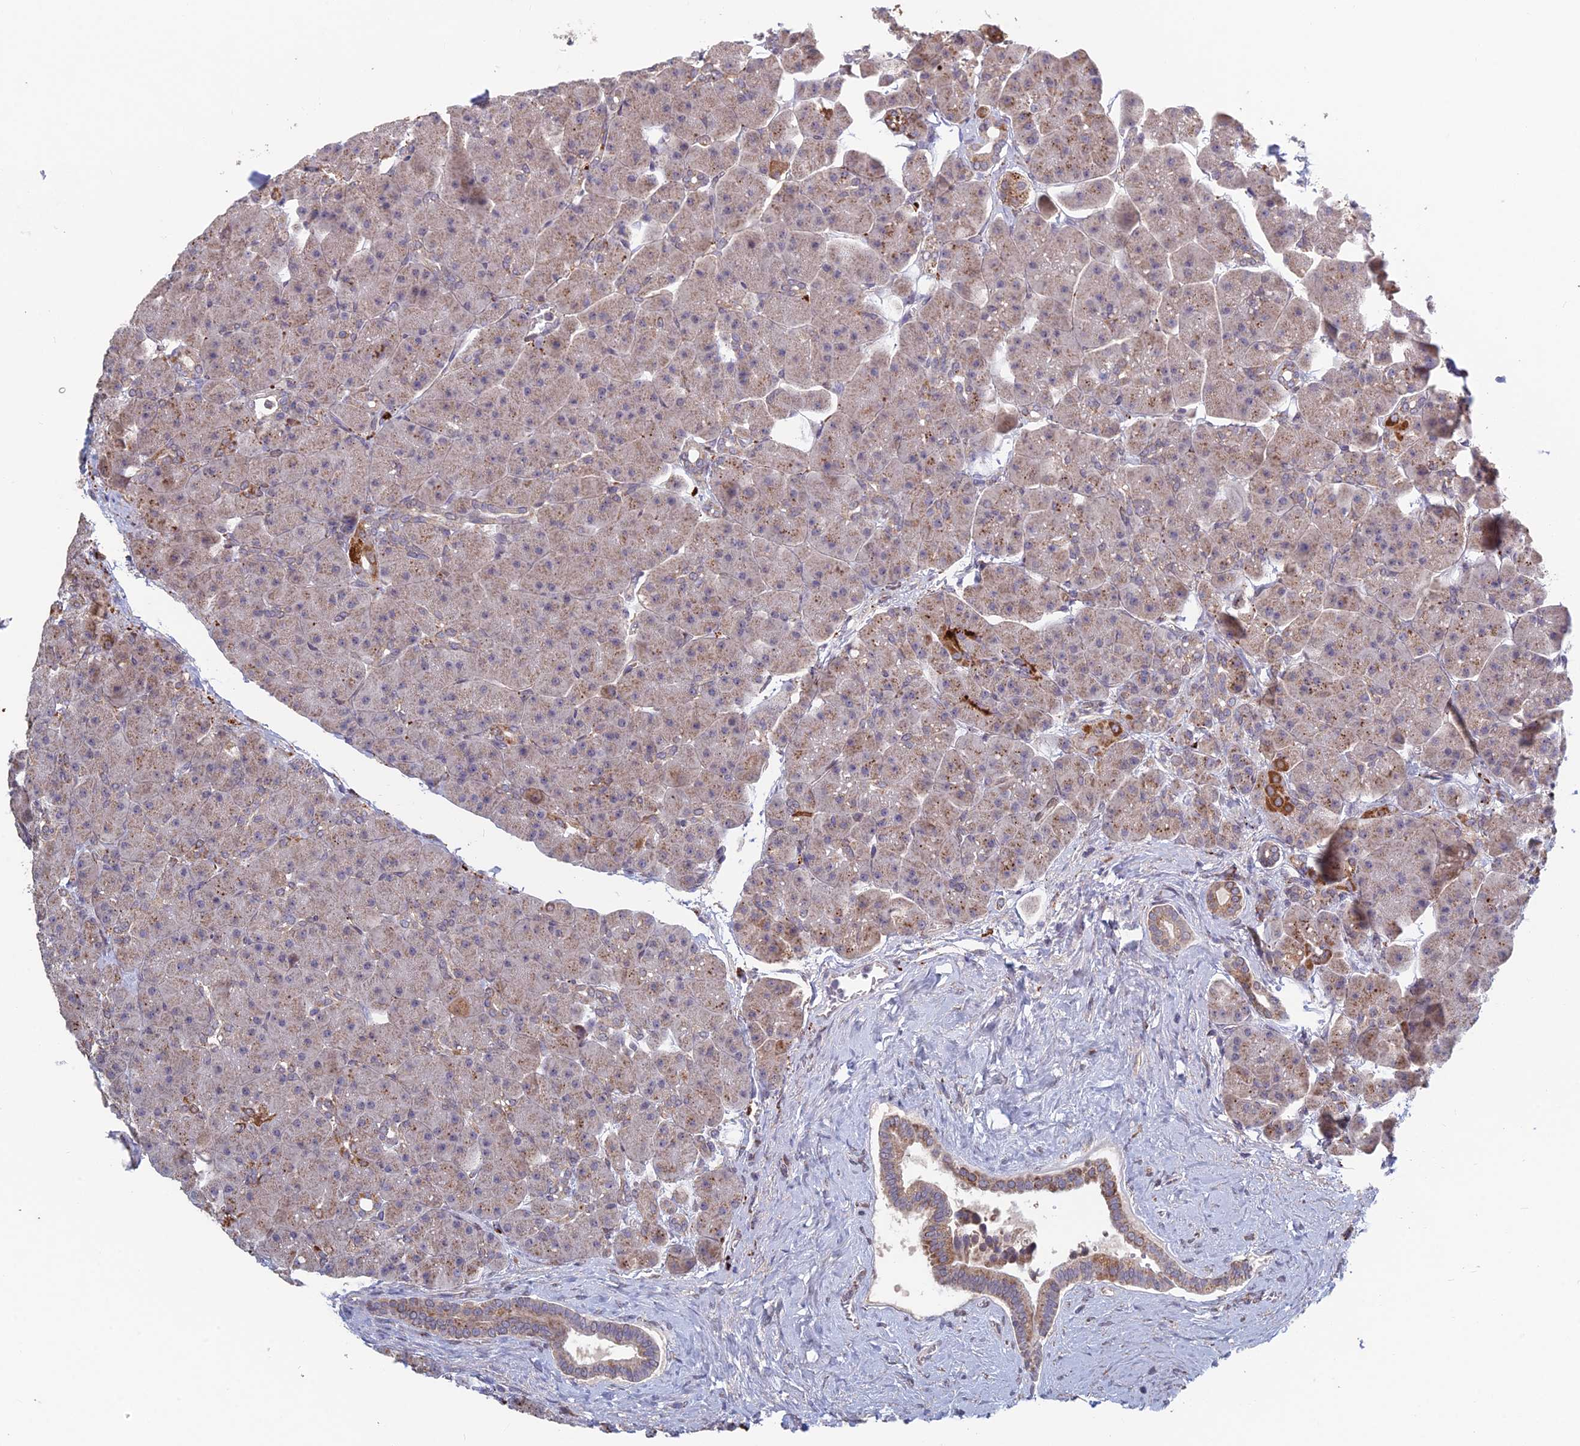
{"staining": {"intensity": "strong", "quantity": "<25%", "location": "cytoplasmic/membranous"}, "tissue": "pancreas", "cell_type": "Exocrine glandular cells", "image_type": "normal", "snomed": [{"axis": "morphology", "description": "Normal tissue, NOS"}, {"axis": "topography", "description": "Pancreas"}], "caption": "IHC of benign pancreas shows medium levels of strong cytoplasmic/membranous staining in about <25% of exocrine glandular cells.", "gene": "FOXS1", "patient": {"sex": "male", "age": 66}}